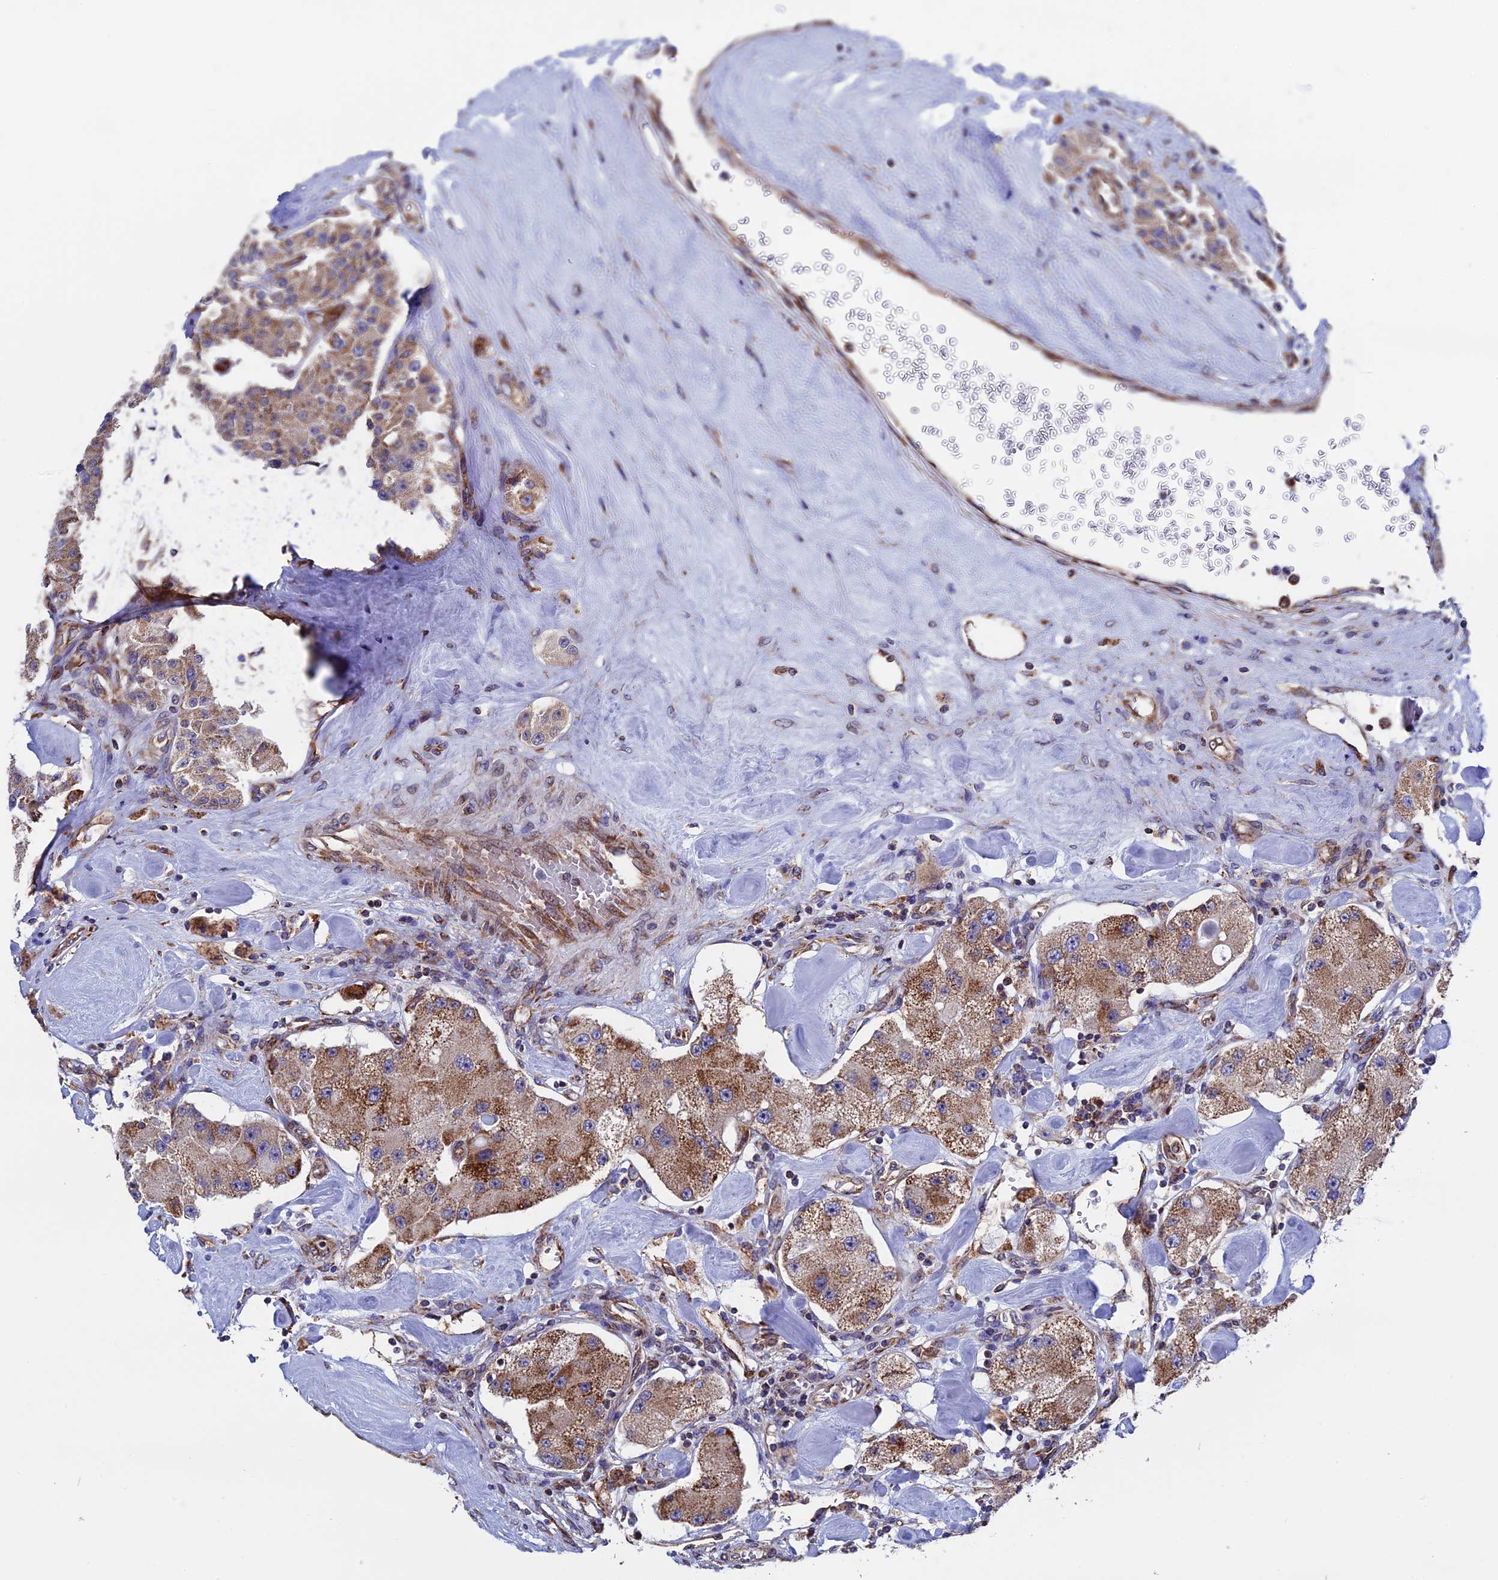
{"staining": {"intensity": "moderate", "quantity": ">75%", "location": "cytoplasmic/membranous"}, "tissue": "carcinoid", "cell_type": "Tumor cells", "image_type": "cancer", "snomed": [{"axis": "morphology", "description": "Carcinoid, malignant, NOS"}, {"axis": "topography", "description": "Pancreas"}], "caption": "There is medium levels of moderate cytoplasmic/membranous positivity in tumor cells of malignant carcinoid, as demonstrated by immunohistochemical staining (brown color).", "gene": "SLC9A5", "patient": {"sex": "male", "age": 41}}